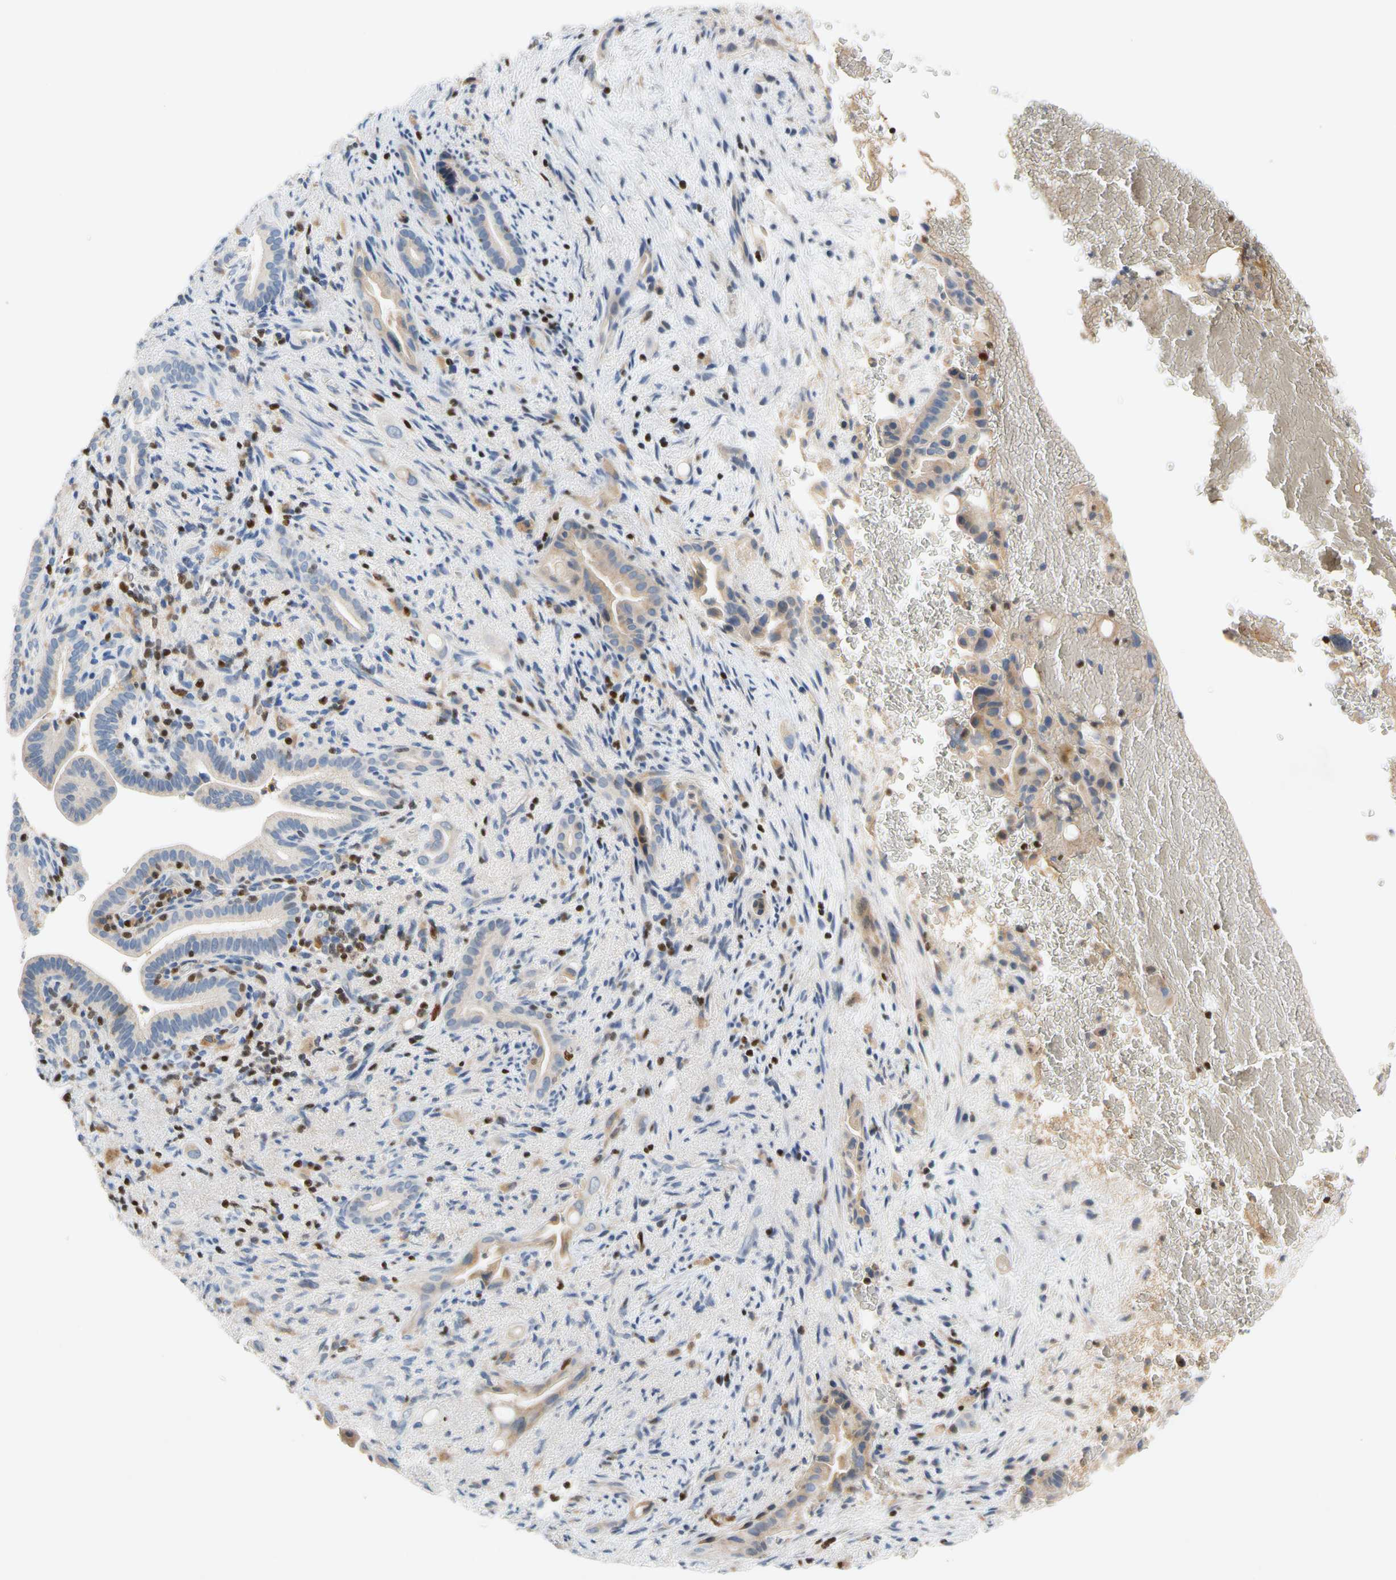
{"staining": {"intensity": "moderate", "quantity": "<25%", "location": "cytoplasmic/membranous"}, "tissue": "liver cancer", "cell_type": "Tumor cells", "image_type": "cancer", "snomed": [{"axis": "morphology", "description": "Cholangiocarcinoma"}, {"axis": "topography", "description": "Liver"}], "caption": "Moderate cytoplasmic/membranous positivity for a protein is present in approximately <25% of tumor cells of liver cholangiocarcinoma using IHC.", "gene": "SP140", "patient": {"sex": "female", "age": 68}}